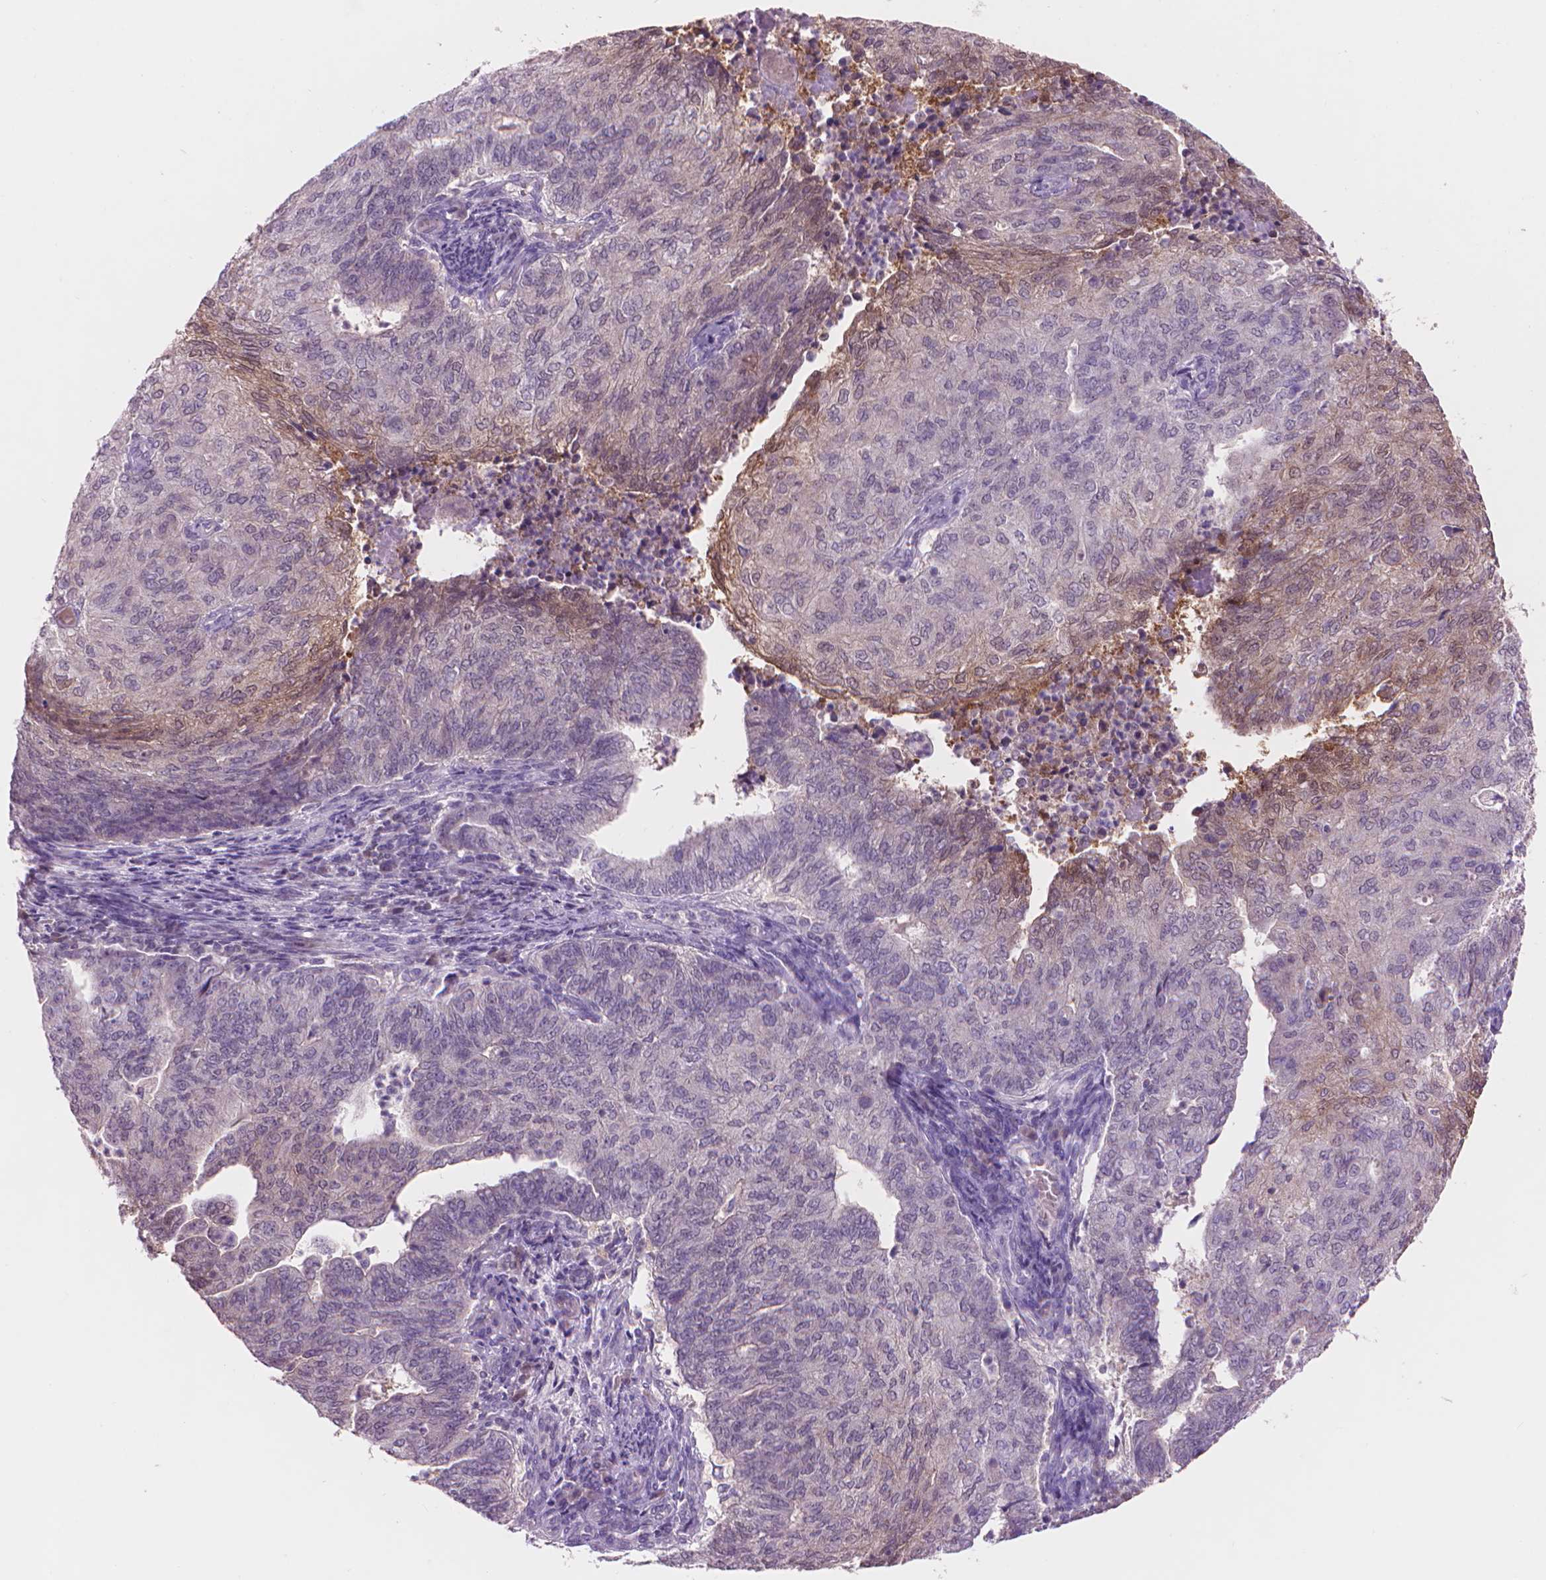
{"staining": {"intensity": "negative", "quantity": "none", "location": "none"}, "tissue": "endometrial cancer", "cell_type": "Tumor cells", "image_type": "cancer", "snomed": [{"axis": "morphology", "description": "Adenocarcinoma, NOS"}, {"axis": "topography", "description": "Endometrium"}], "caption": "There is no significant expression in tumor cells of endometrial cancer.", "gene": "ENO2", "patient": {"sex": "female", "age": 82}}